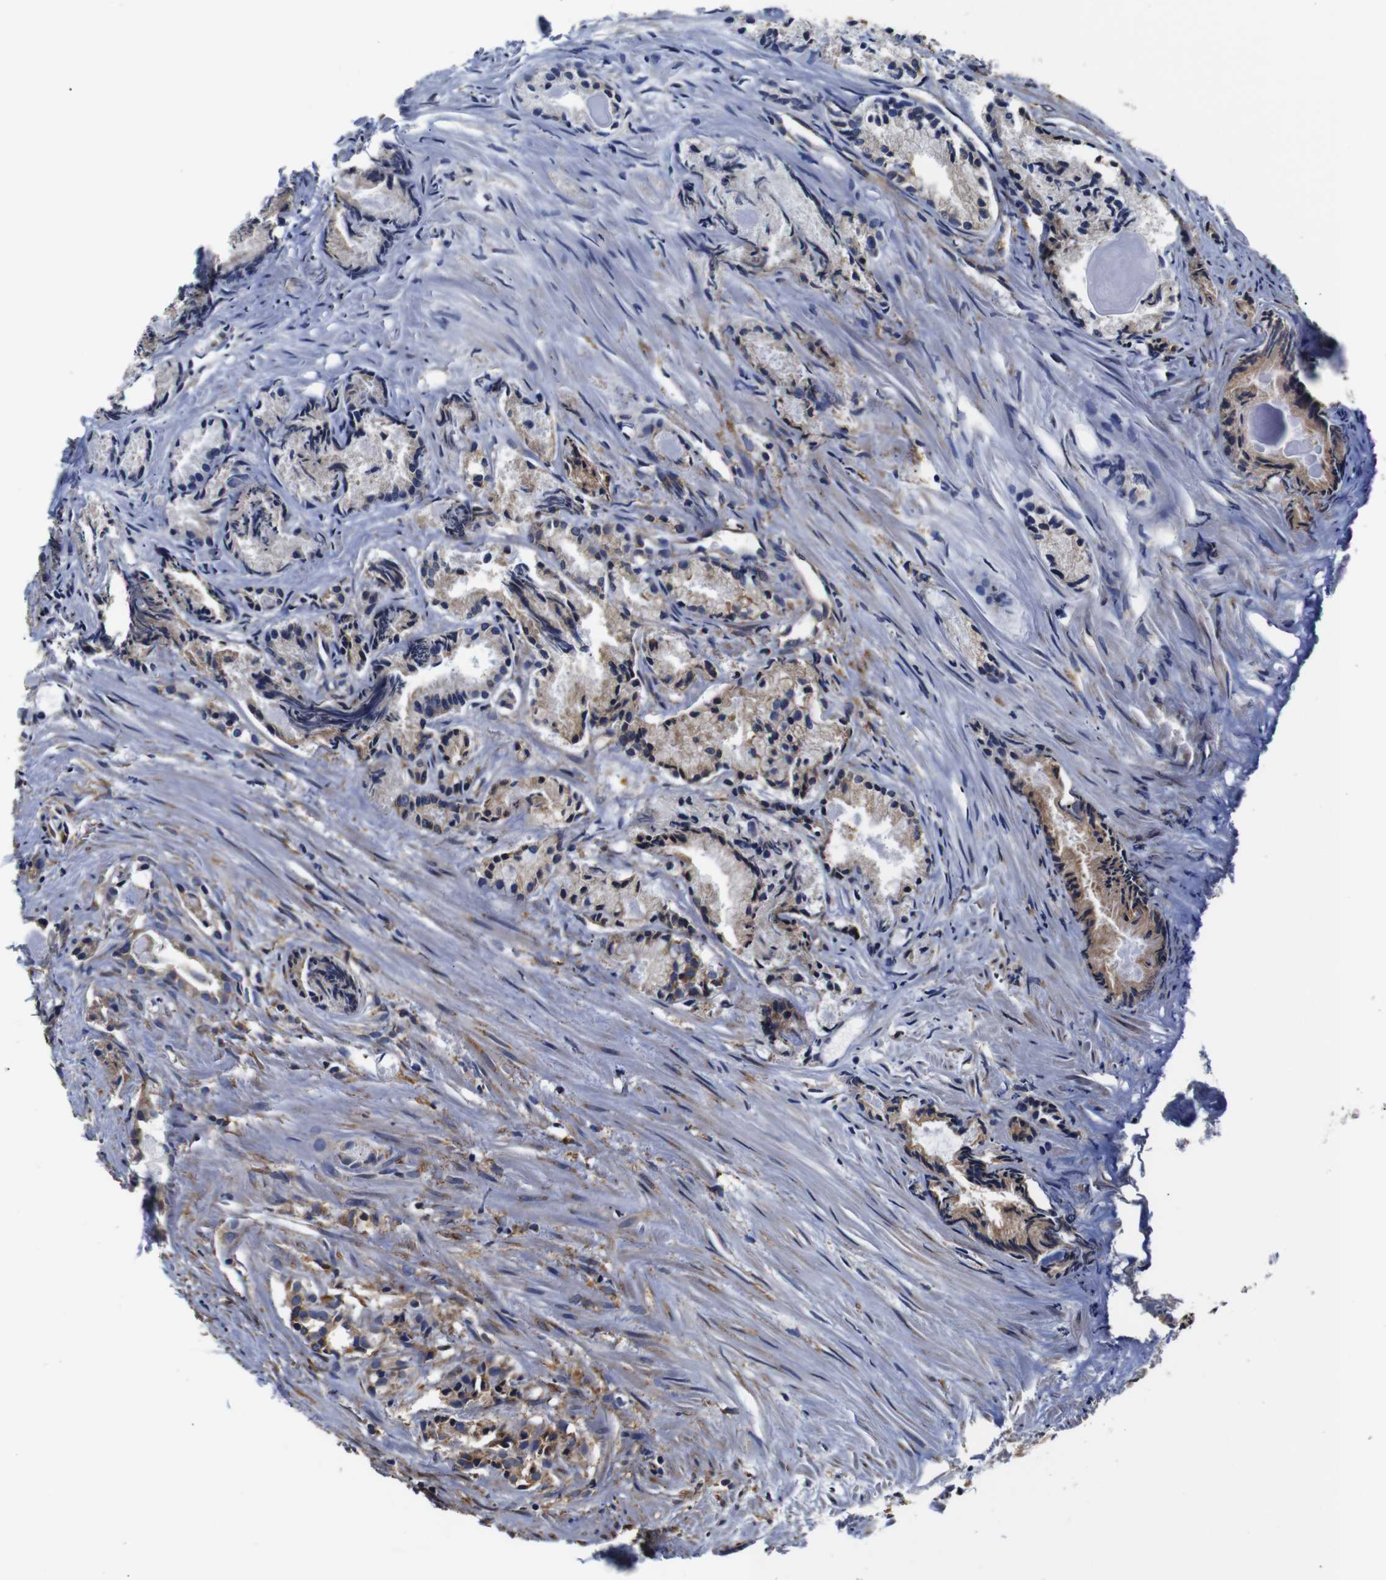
{"staining": {"intensity": "weak", "quantity": ">75%", "location": "cytoplasmic/membranous"}, "tissue": "prostate cancer", "cell_type": "Tumor cells", "image_type": "cancer", "snomed": [{"axis": "morphology", "description": "Adenocarcinoma, Low grade"}, {"axis": "topography", "description": "Prostate"}], "caption": "The immunohistochemical stain shows weak cytoplasmic/membranous expression in tumor cells of adenocarcinoma (low-grade) (prostate) tissue.", "gene": "PPIB", "patient": {"sex": "male", "age": 72}}